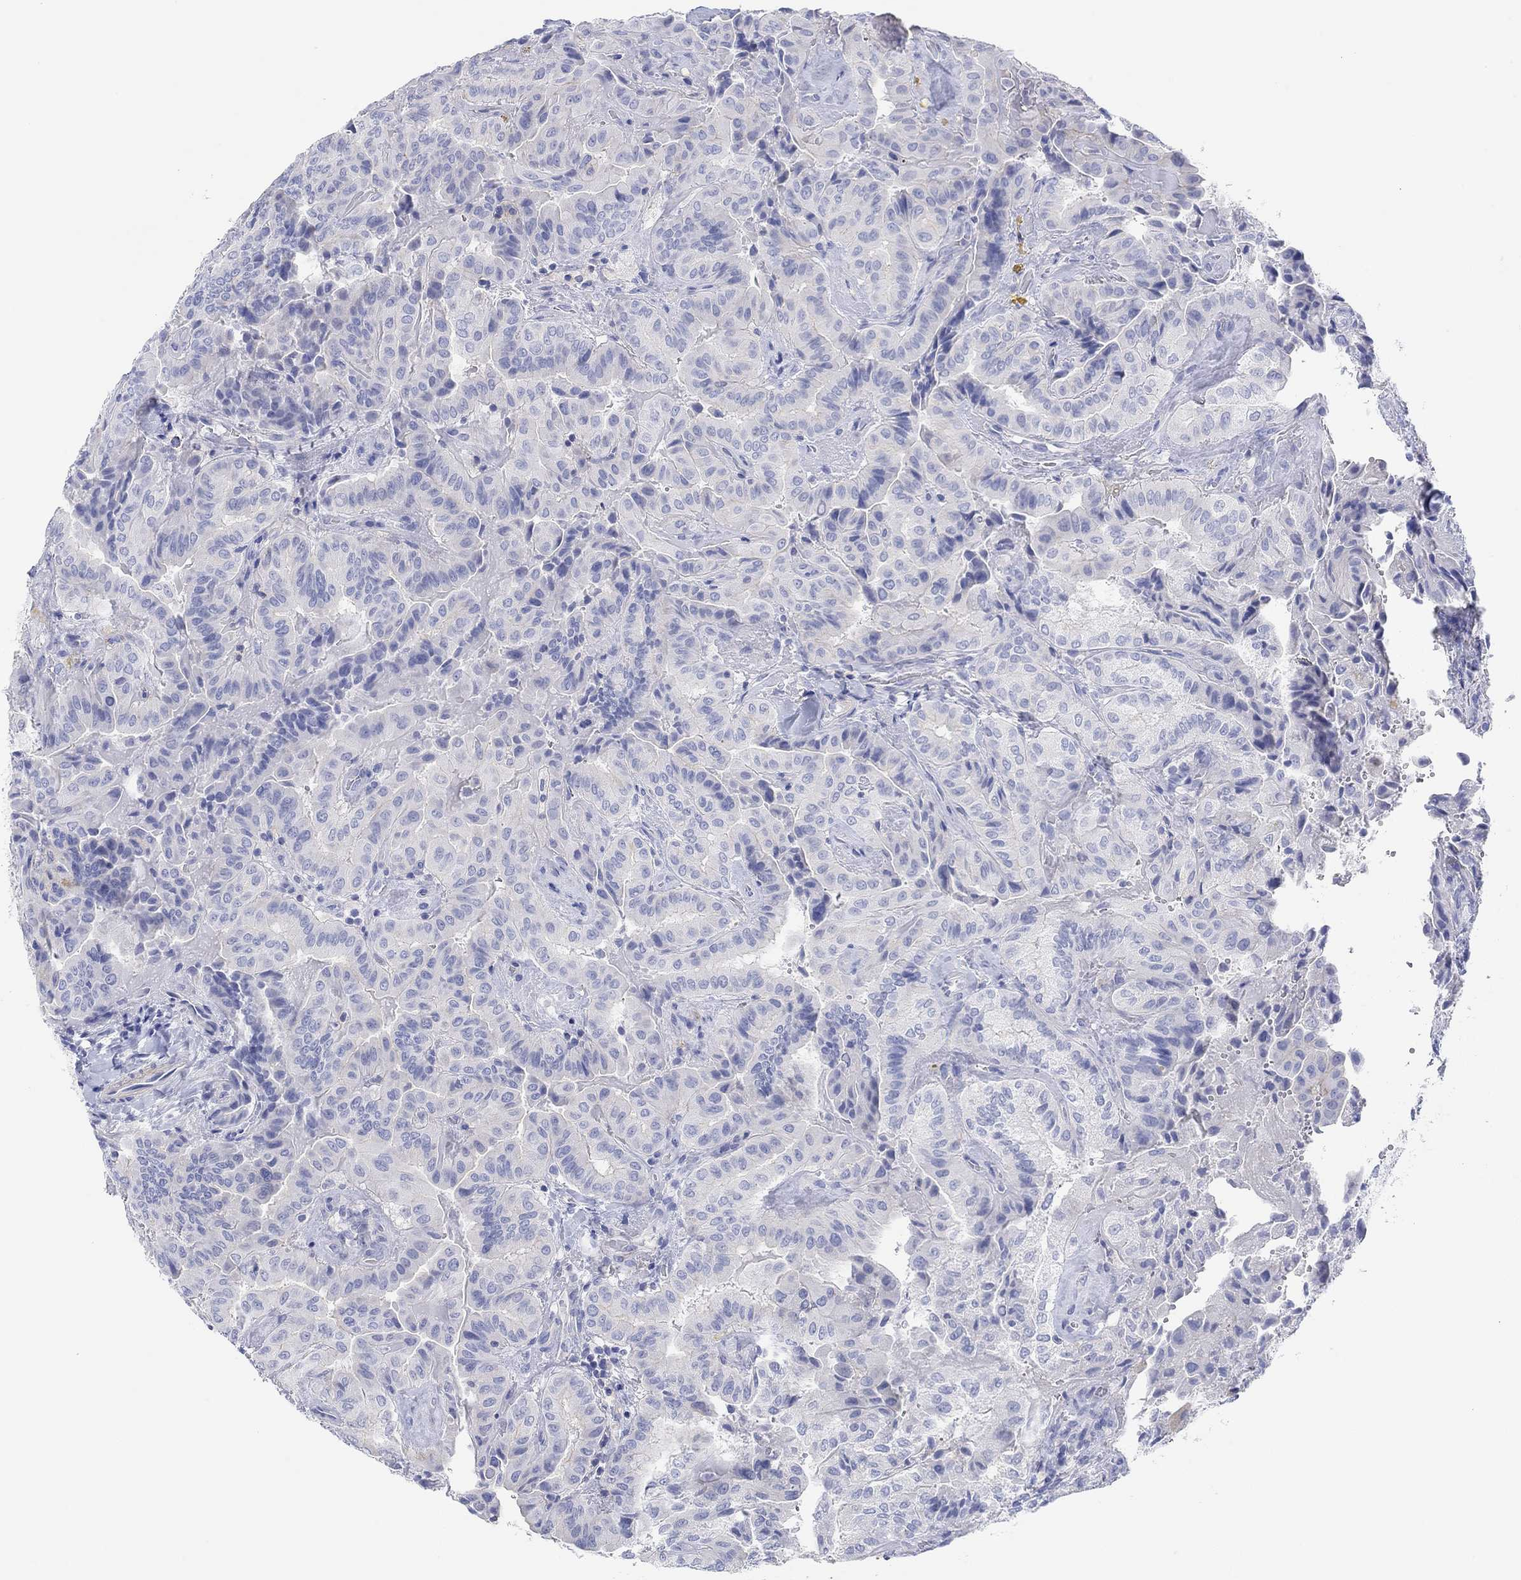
{"staining": {"intensity": "negative", "quantity": "none", "location": "none"}, "tissue": "thyroid cancer", "cell_type": "Tumor cells", "image_type": "cancer", "snomed": [{"axis": "morphology", "description": "Papillary adenocarcinoma, NOS"}, {"axis": "topography", "description": "Thyroid gland"}], "caption": "Immunohistochemistry (IHC) image of neoplastic tissue: thyroid cancer (papillary adenocarcinoma) stained with DAB reveals no significant protein expression in tumor cells.", "gene": "PPIL6", "patient": {"sex": "female", "age": 68}}